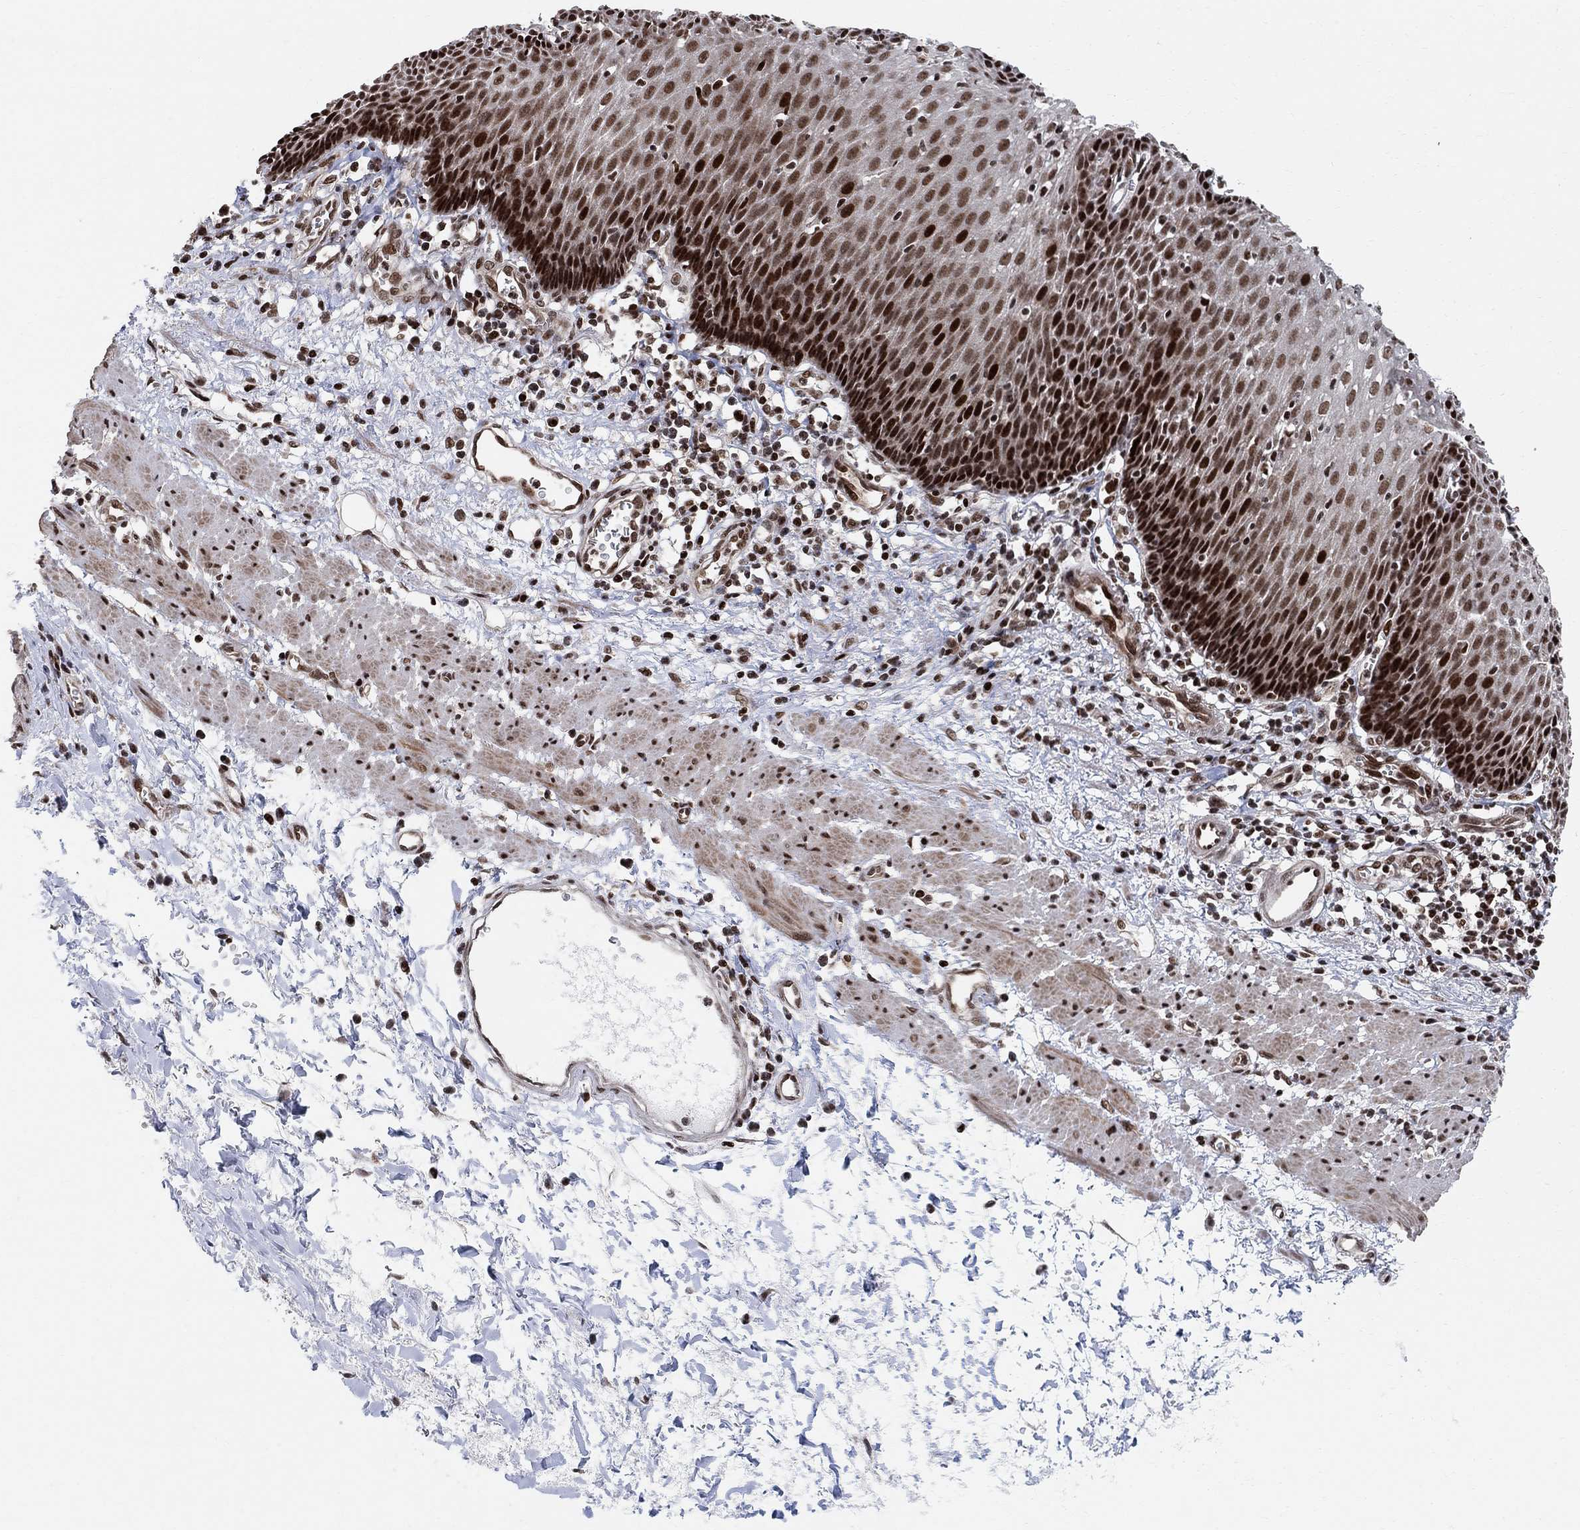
{"staining": {"intensity": "strong", "quantity": "25%-75%", "location": "nuclear"}, "tissue": "esophagus", "cell_type": "Squamous epithelial cells", "image_type": "normal", "snomed": [{"axis": "morphology", "description": "Normal tissue, NOS"}, {"axis": "topography", "description": "Esophagus"}], "caption": "Brown immunohistochemical staining in unremarkable esophagus reveals strong nuclear staining in approximately 25%-75% of squamous epithelial cells.", "gene": "E4F1", "patient": {"sex": "male", "age": 57}}